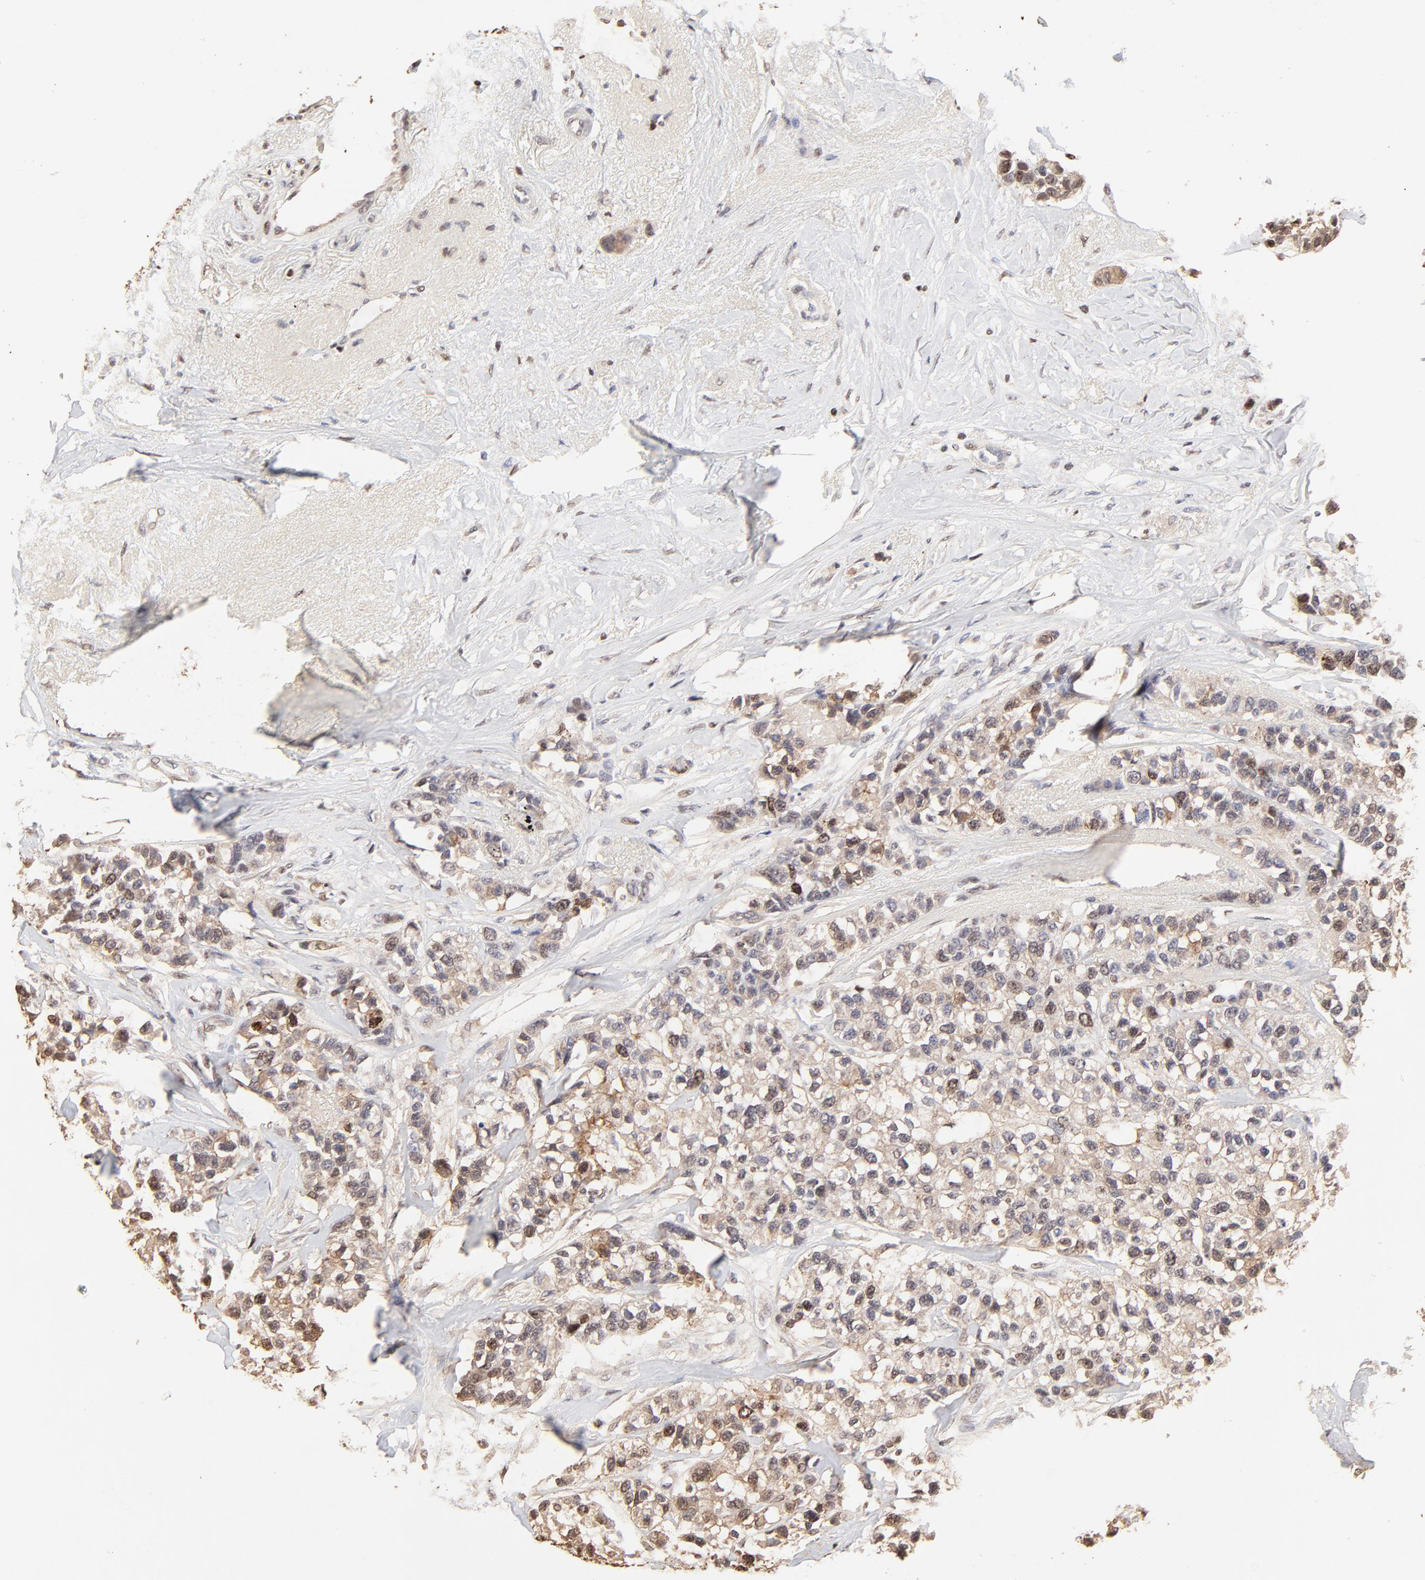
{"staining": {"intensity": "weak", "quantity": "<25%", "location": "nuclear"}, "tissue": "breast cancer", "cell_type": "Tumor cells", "image_type": "cancer", "snomed": [{"axis": "morphology", "description": "Duct carcinoma"}, {"axis": "topography", "description": "Breast"}], "caption": "There is no significant positivity in tumor cells of intraductal carcinoma (breast).", "gene": "BIRC5", "patient": {"sex": "female", "age": 51}}